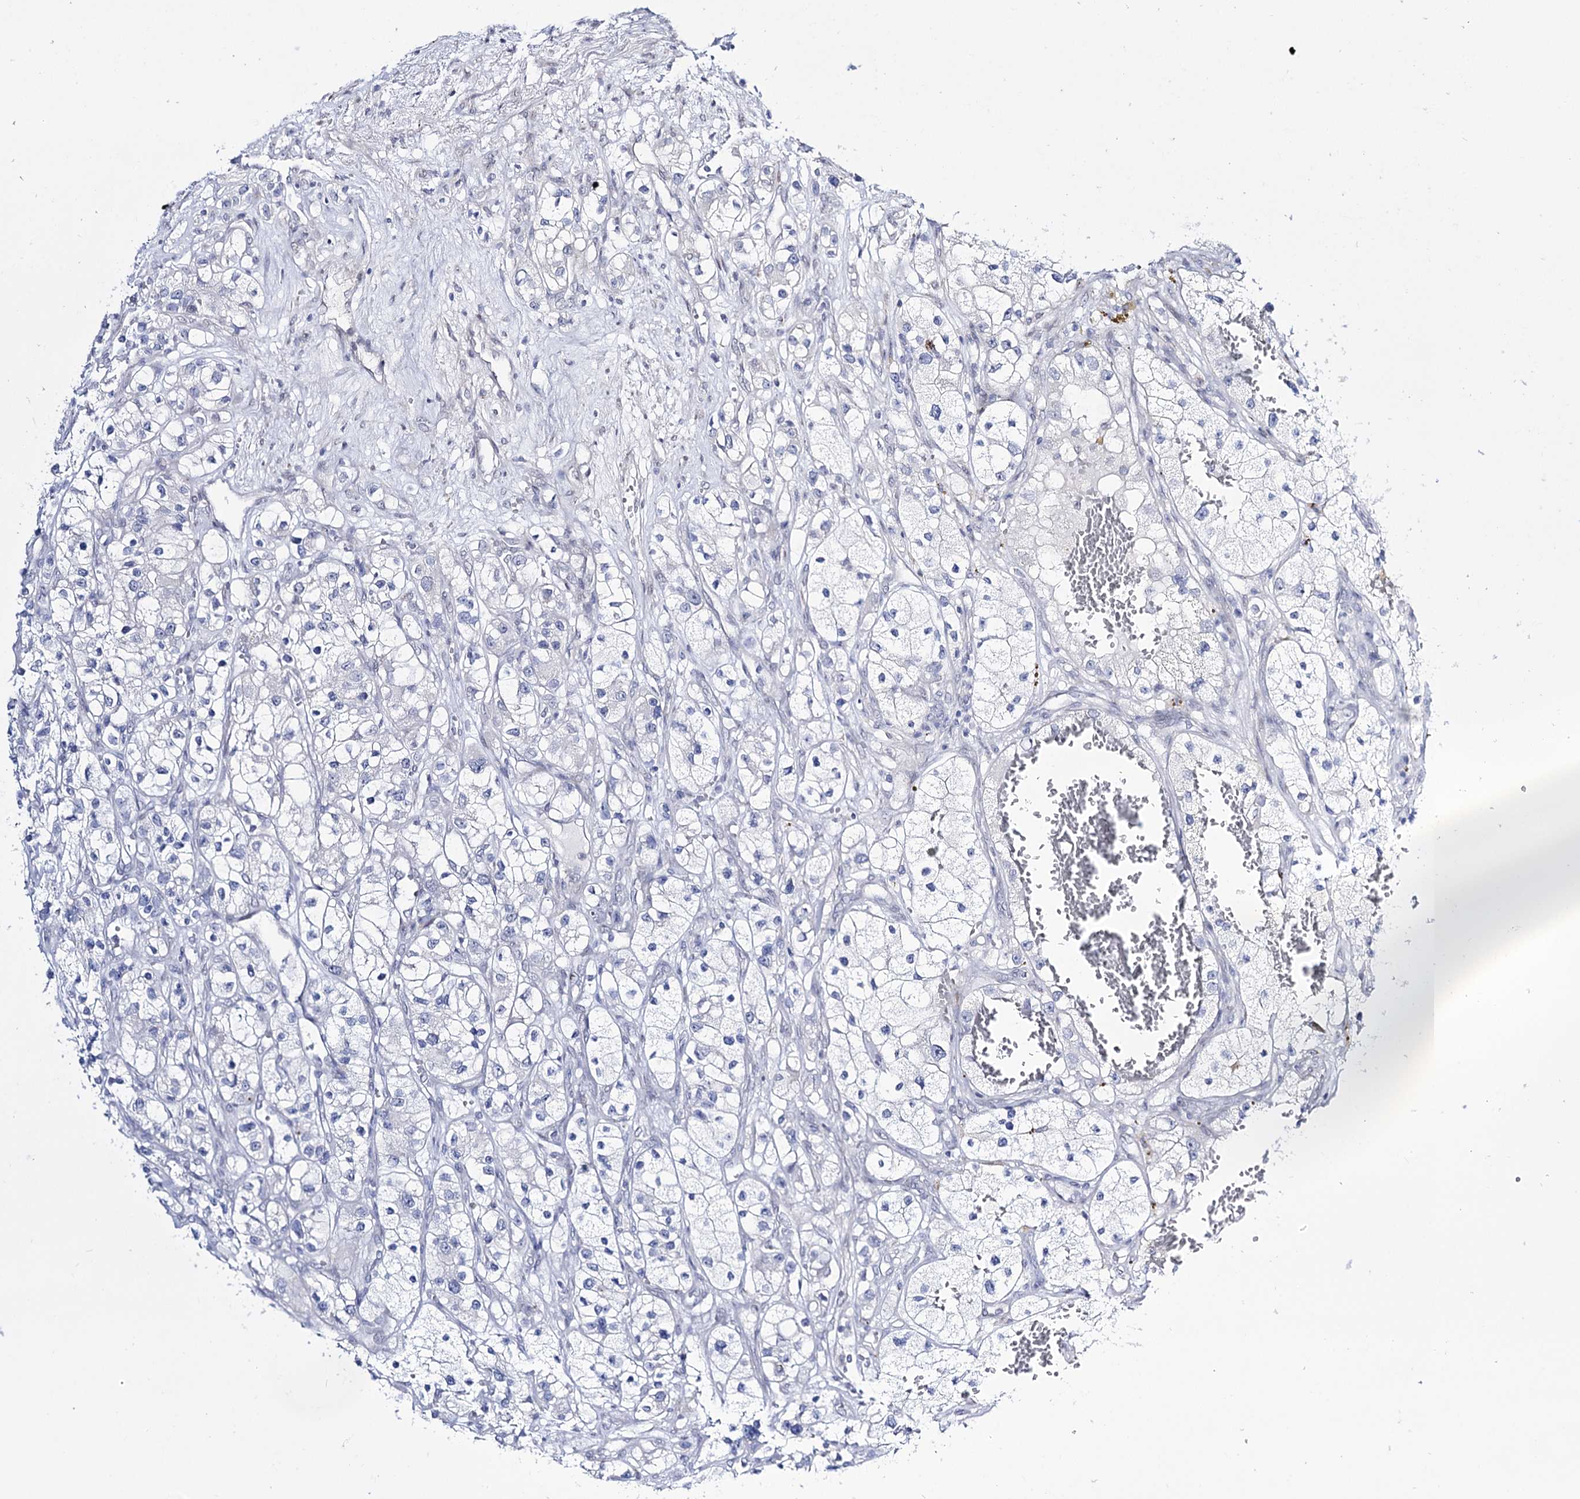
{"staining": {"intensity": "negative", "quantity": "none", "location": "none"}, "tissue": "renal cancer", "cell_type": "Tumor cells", "image_type": "cancer", "snomed": [{"axis": "morphology", "description": "Adenocarcinoma, NOS"}, {"axis": "topography", "description": "Kidney"}], "caption": "Immunohistochemistry of renal cancer displays no positivity in tumor cells.", "gene": "RBM15B", "patient": {"sex": "female", "age": 57}}